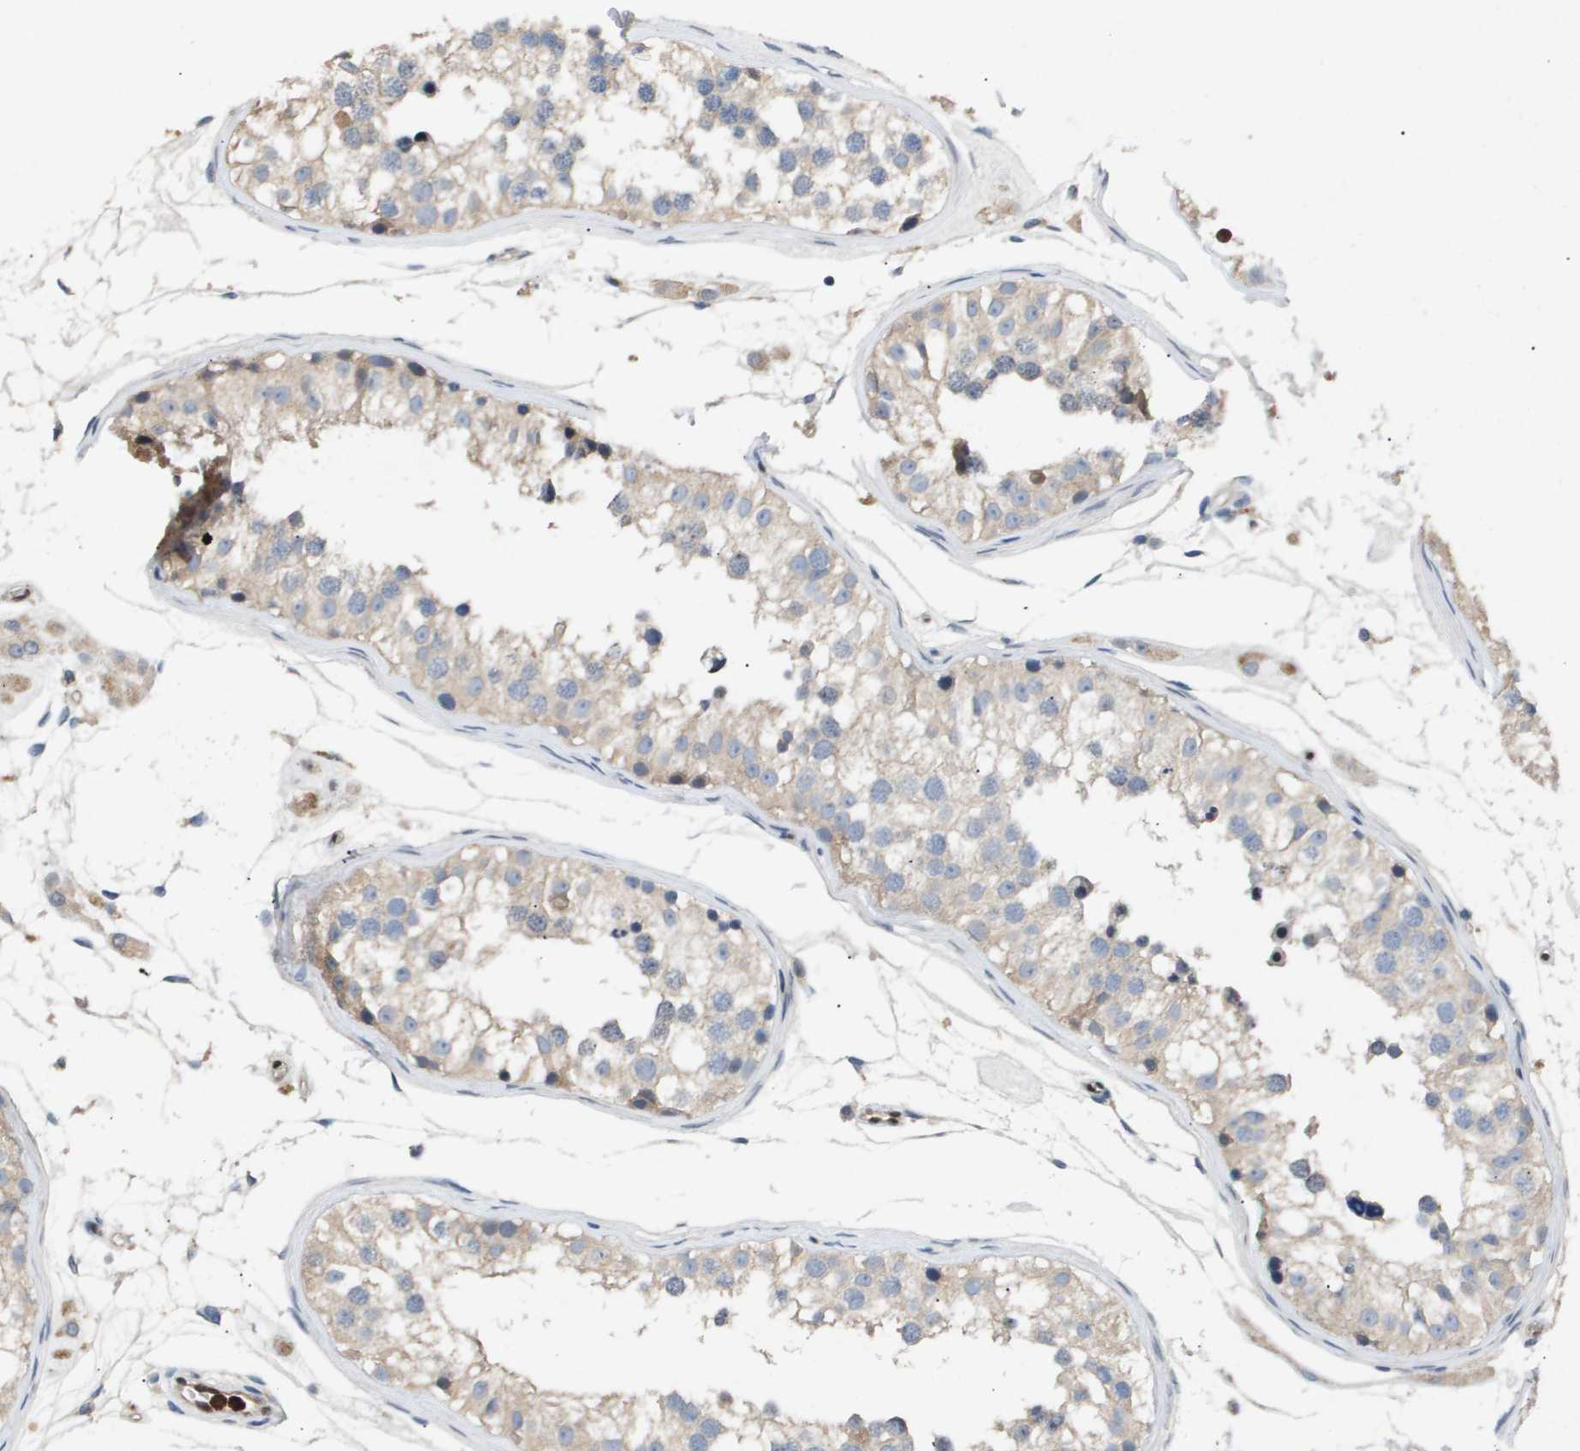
{"staining": {"intensity": "weak", "quantity": ">75%", "location": "cytoplasmic/membranous"}, "tissue": "testis", "cell_type": "Cells in seminiferous ducts", "image_type": "normal", "snomed": [{"axis": "morphology", "description": "Normal tissue, NOS"}, {"axis": "morphology", "description": "Adenocarcinoma, metastatic, NOS"}, {"axis": "topography", "description": "Testis"}], "caption": "High-magnification brightfield microscopy of benign testis stained with DAB (brown) and counterstained with hematoxylin (blue). cells in seminiferous ducts exhibit weak cytoplasmic/membranous staining is present in approximately>75% of cells.", "gene": "ERG", "patient": {"sex": "male", "age": 26}}